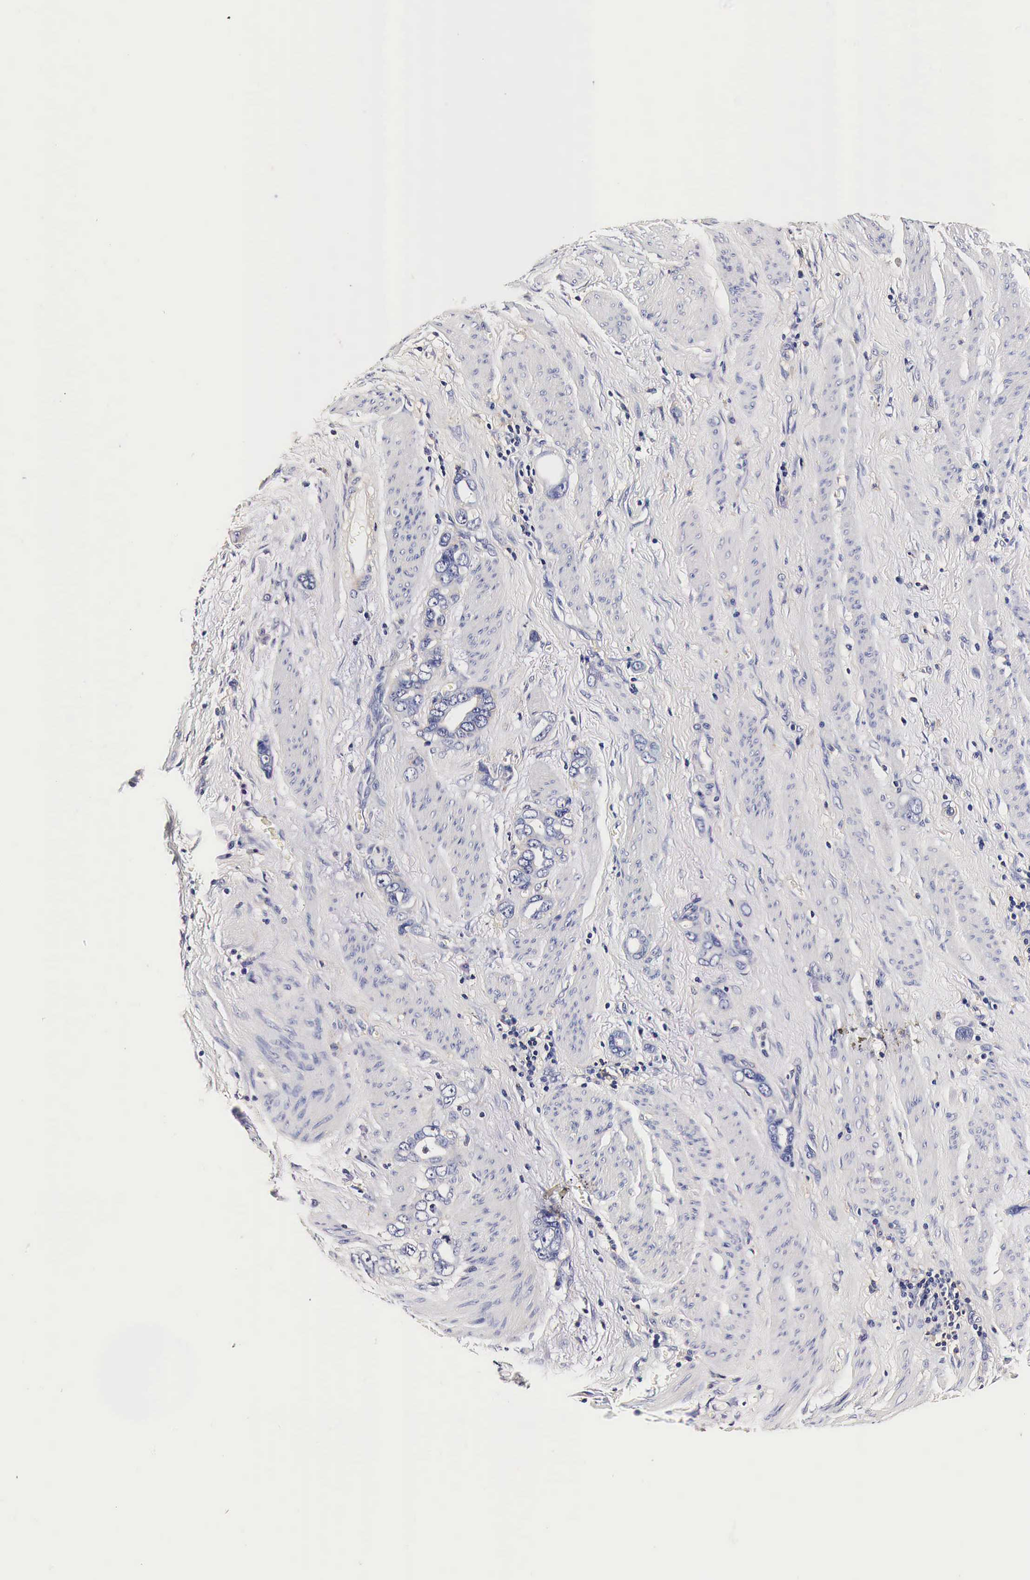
{"staining": {"intensity": "negative", "quantity": "none", "location": "none"}, "tissue": "stomach cancer", "cell_type": "Tumor cells", "image_type": "cancer", "snomed": [{"axis": "morphology", "description": "Adenocarcinoma, NOS"}, {"axis": "topography", "description": "Stomach"}], "caption": "This is a histopathology image of immunohistochemistry staining of stomach cancer (adenocarcinoma), which shows no positivity in tumor cells.", "gene": "RP2", "patient": {"sex": "male", "age": 78}}